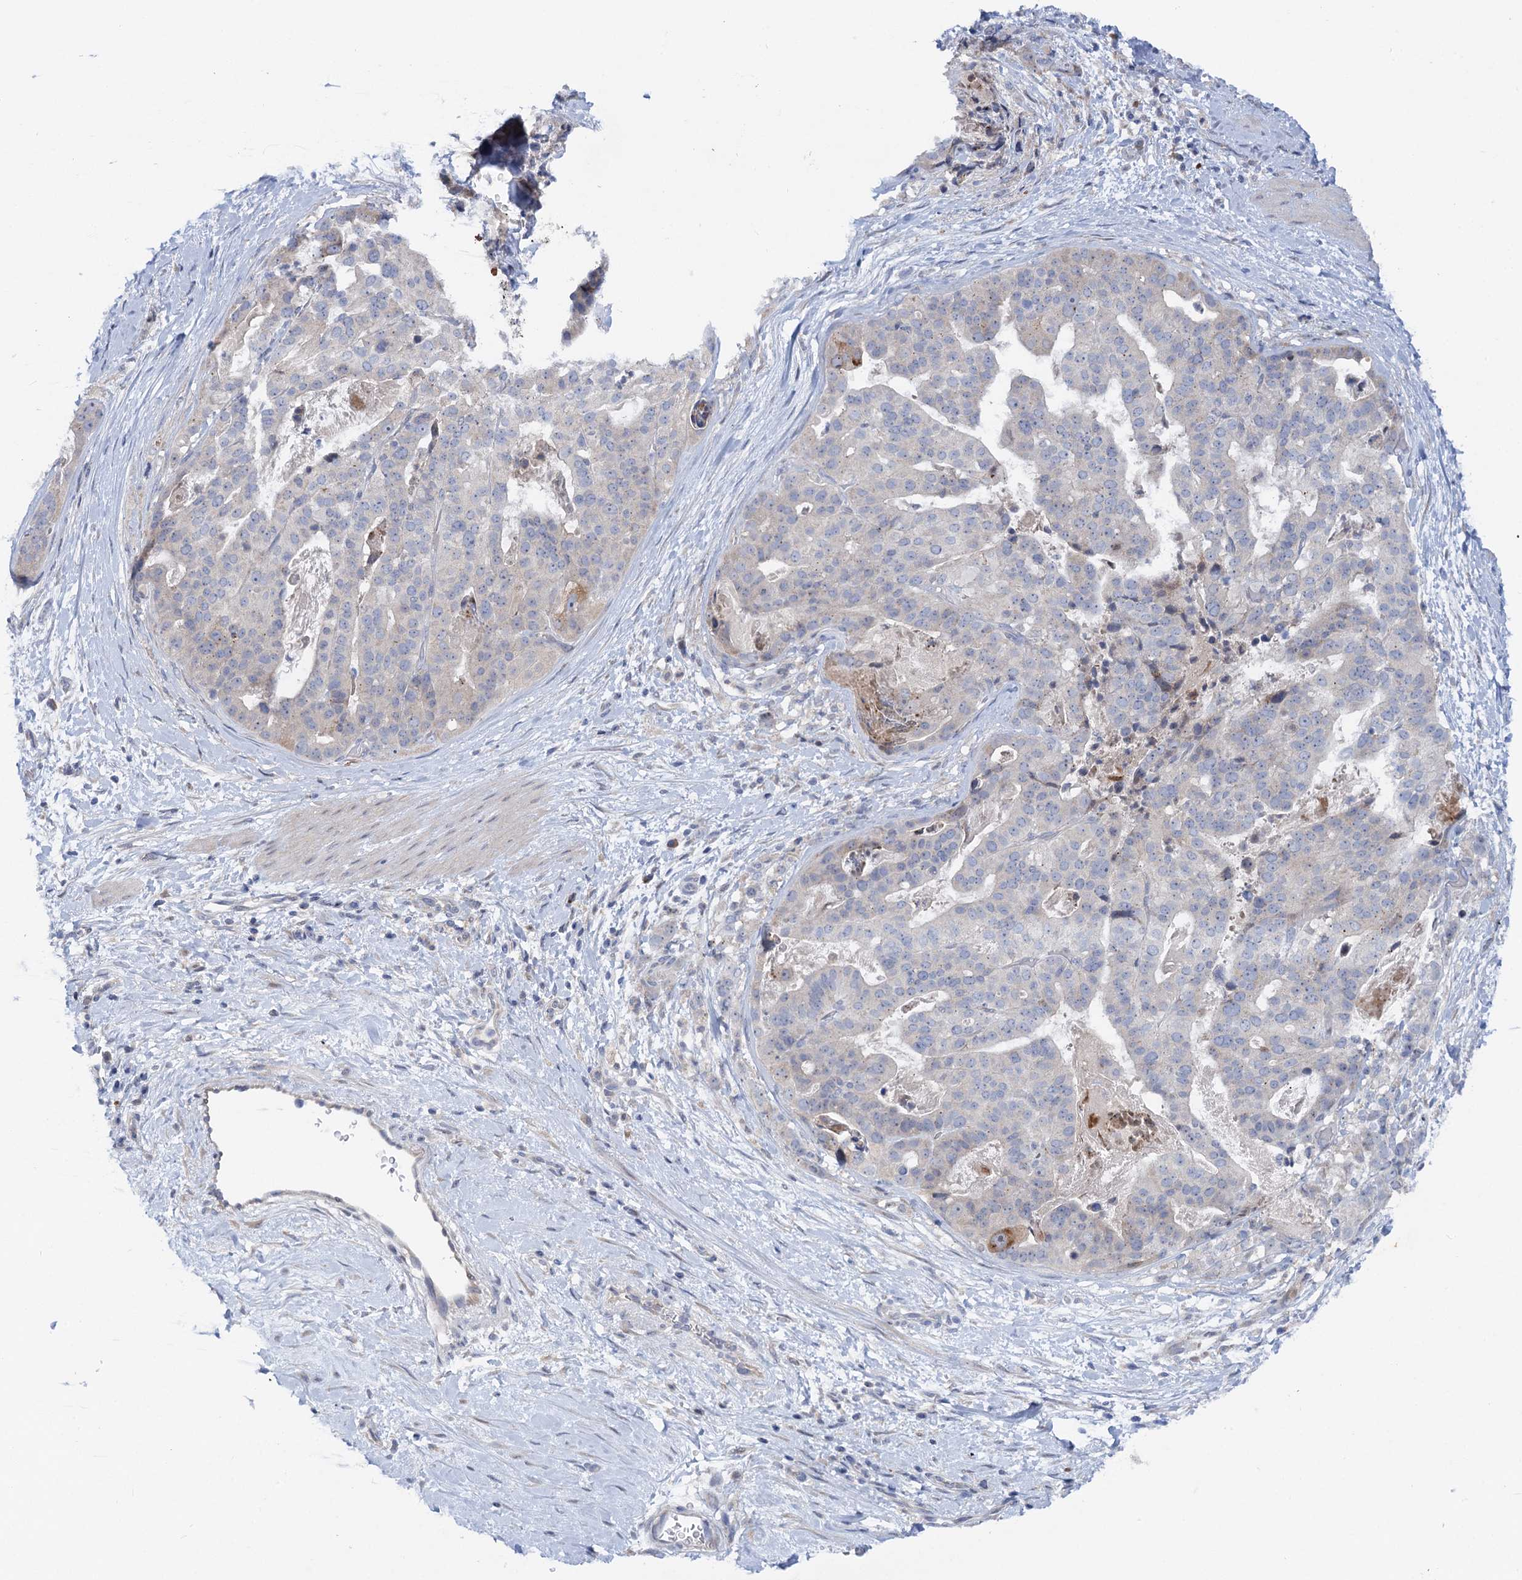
{"staining": {"intensity": "negative", "quantity": "none", "location": "none"}, "tissue": "stomach cancer", "cell_type": "Tumor cells", "image_type": "cancer", "snomed": [{"axis": "morphology", "description": "Adenocarcinoma, NOS"}, {"axis": "topography", "description": "Stomach"}], "caption": "The histopathology image reveals no significant expression in tumor cells of adenocarcinoma (stomach).", "gene": "QPCTL", "patient": {"sex": "male", "age": 48}}